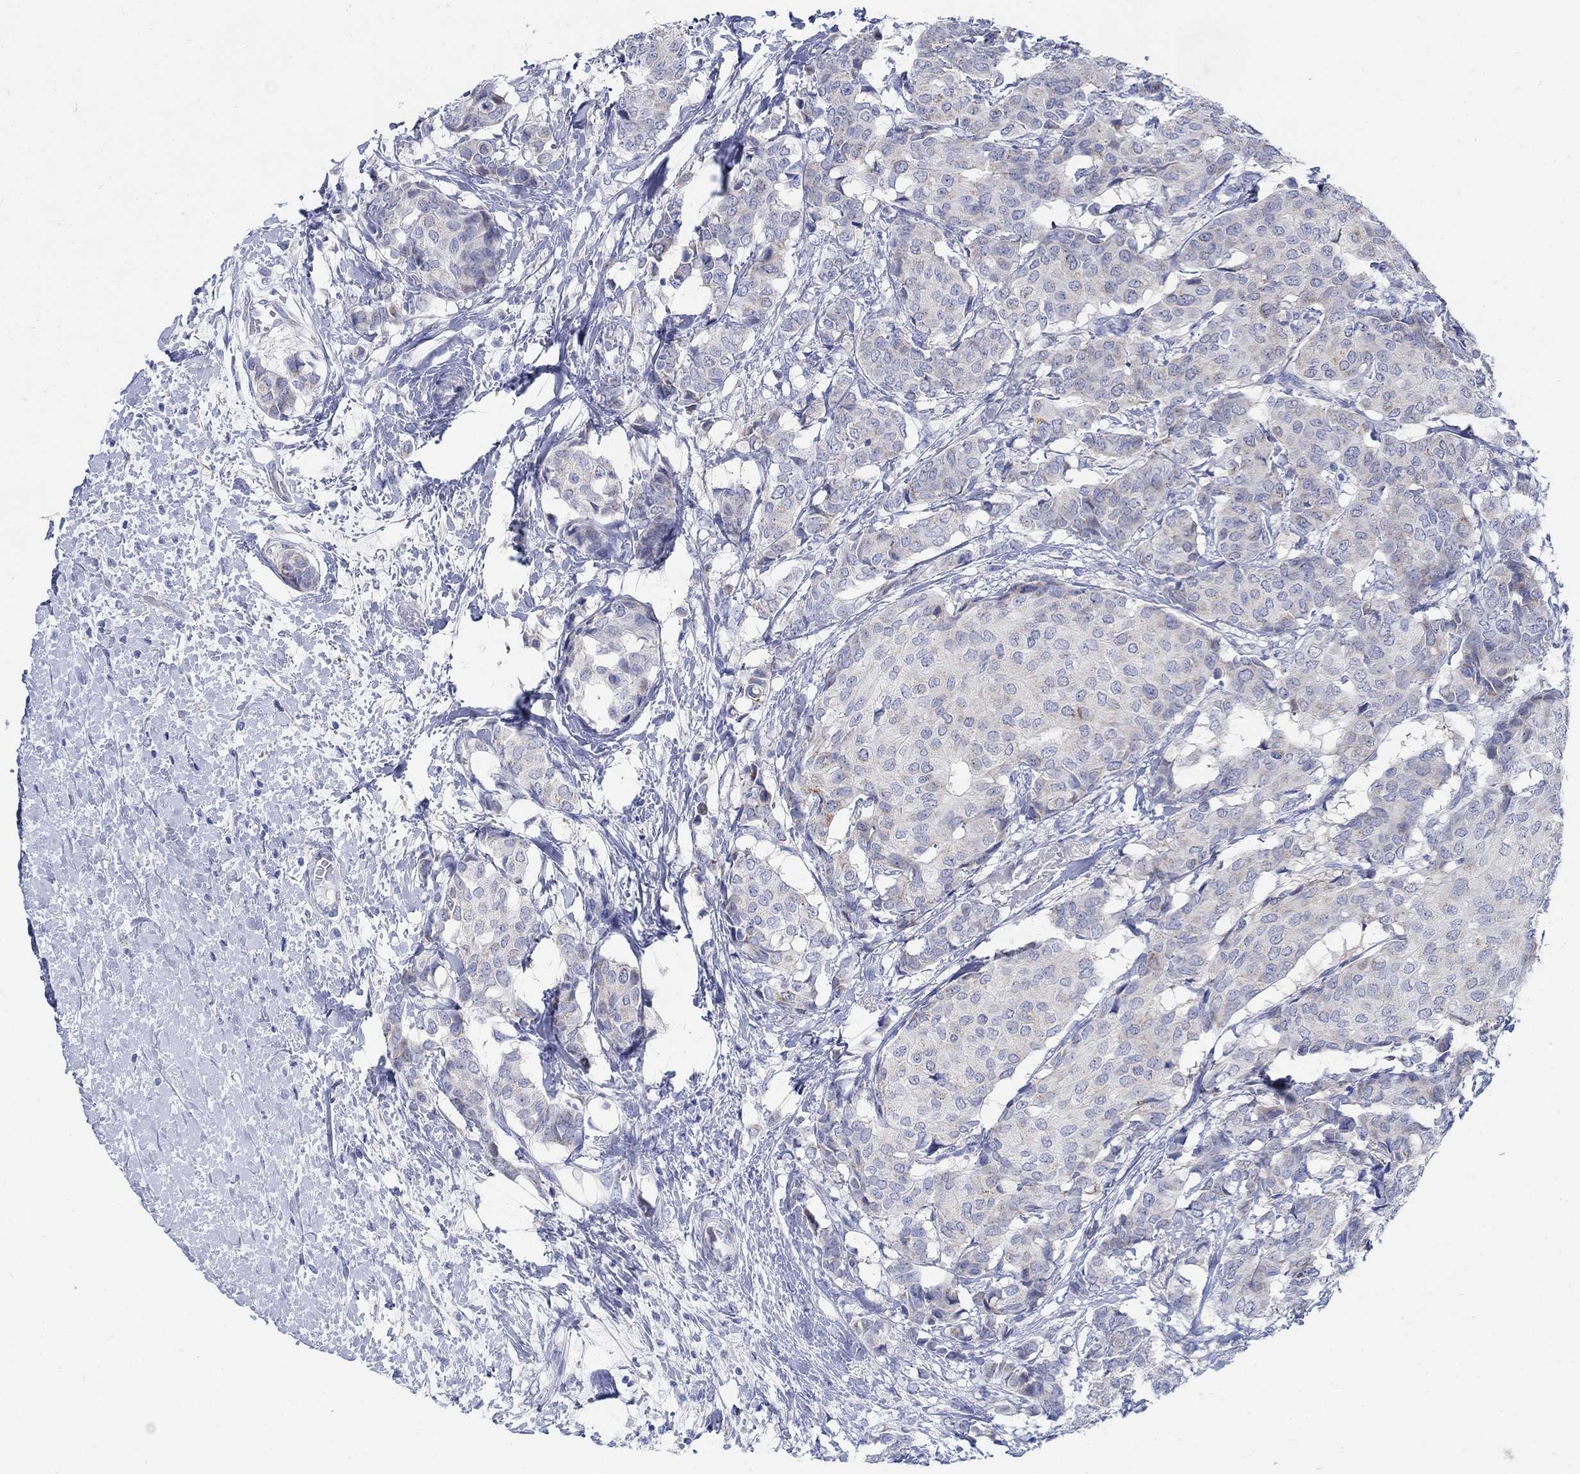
{"staining": {"intensity": "moderate", "quantity": "<25%", "location": "cytoplasmic/membranous"}, "tissue": "breast cancer", "cell_type": "Tumor cells", "image_type": "cancer", "snomed": [{"axis": "morphology", "description": "Duct carcinoma"}, {"axis": "topography", "description": "Breast"}], "caption": "Moderate cytoplasmic/membranous protein expression is appreciated in approximately <25% of tumor cells in infiltrating ductal carcinoma (breast).", "gene": "ZDHHC14", "patient": {"sex": "female", "age": 75}}